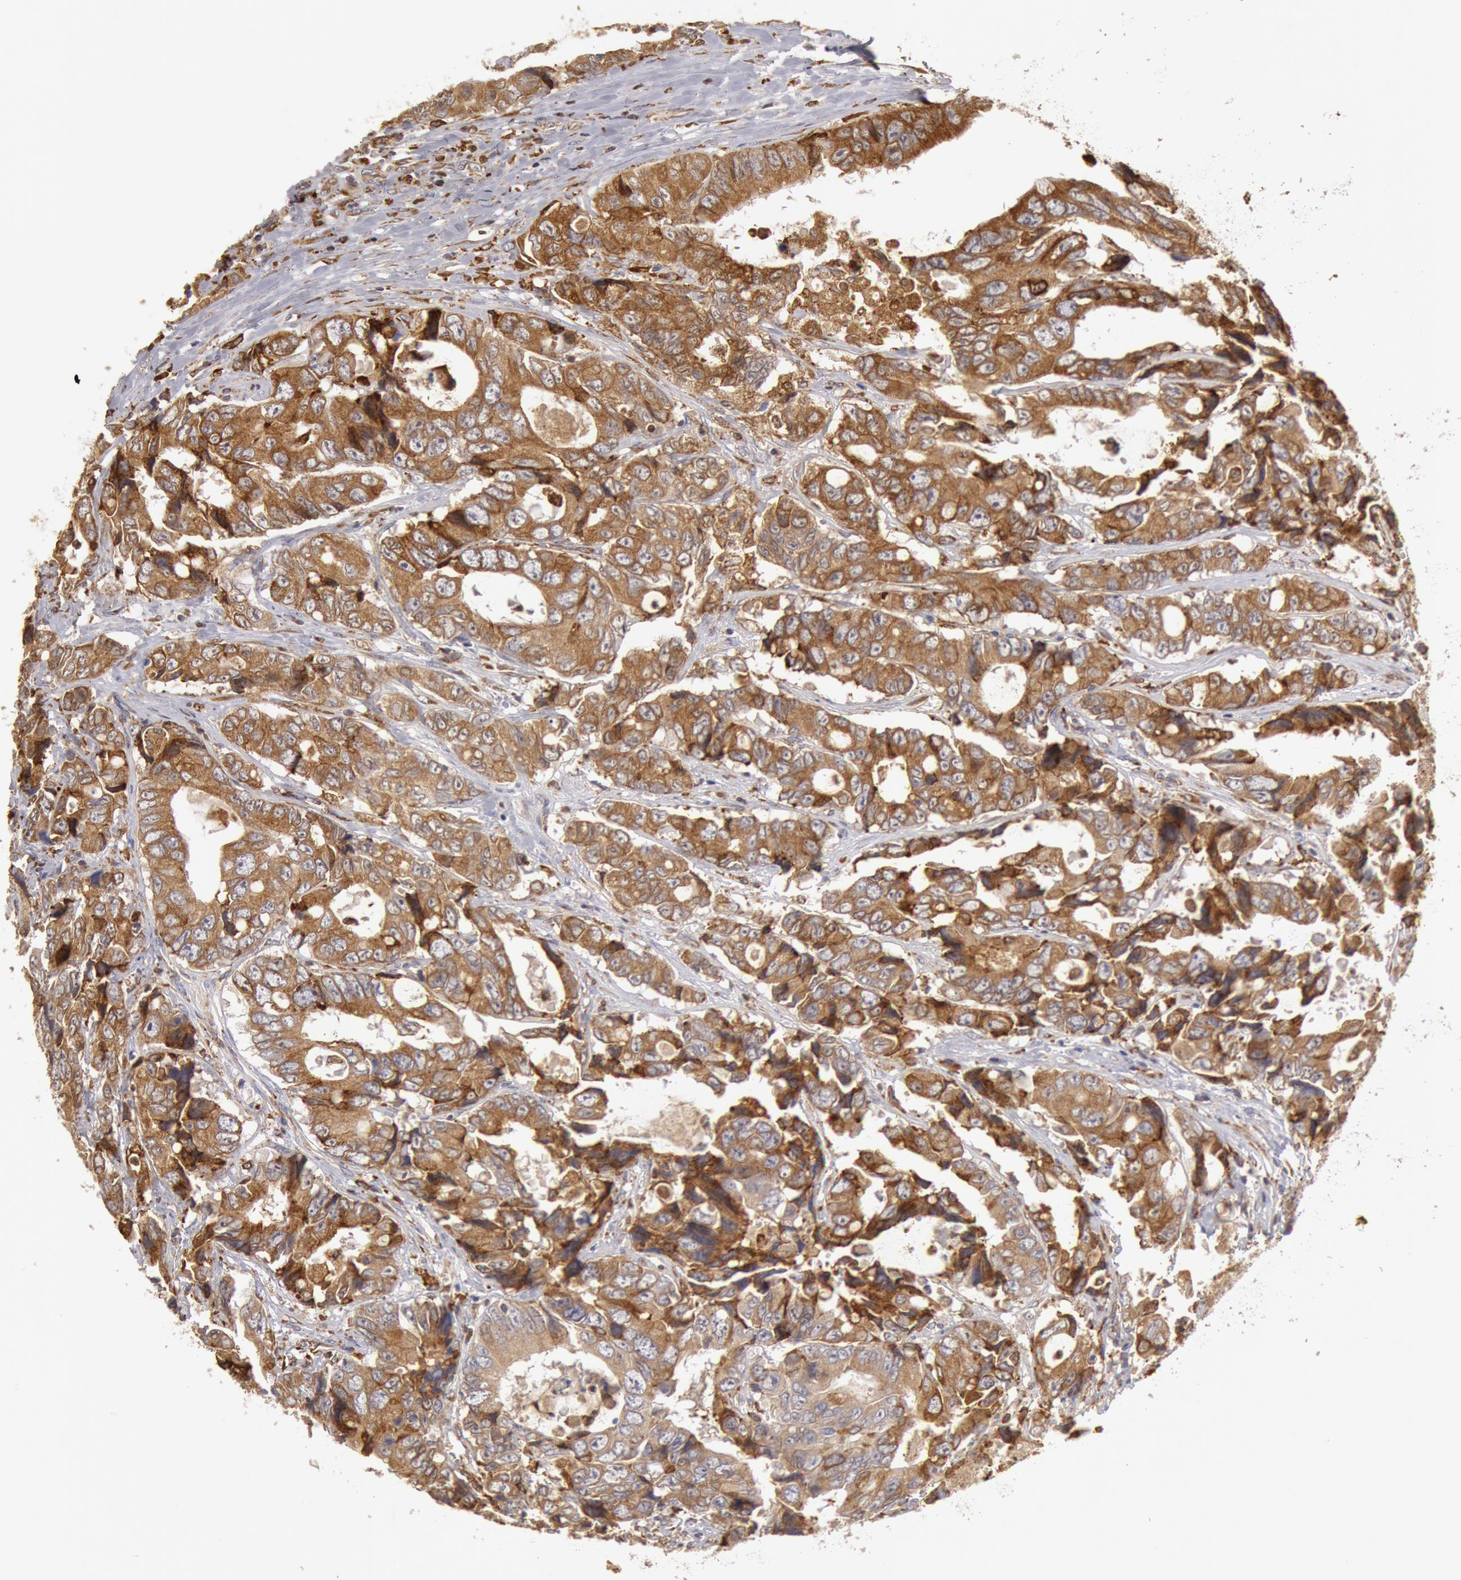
{"staining": {"intensity": "moderate", "quantity": ">75%", "location": "cytoplasmic/membranous"}, "tissue": "colorectal cancer", "cell_type": "Tumor cells", "image_type": "cancer", "snomed": [{"axis": "morphology", "description": "Adenocarcinoma, NOS"}, {"axis": "topography", "description": "Rectum"}], "caption": "This is an image of immunohistochemistry (IHC) staining of colorectal cancer, which shows moderate staining in the cytoplasmic/membranous of tumor cells.", "gene": "ERP44", "patient": {"sex": "female", "age": 67}}